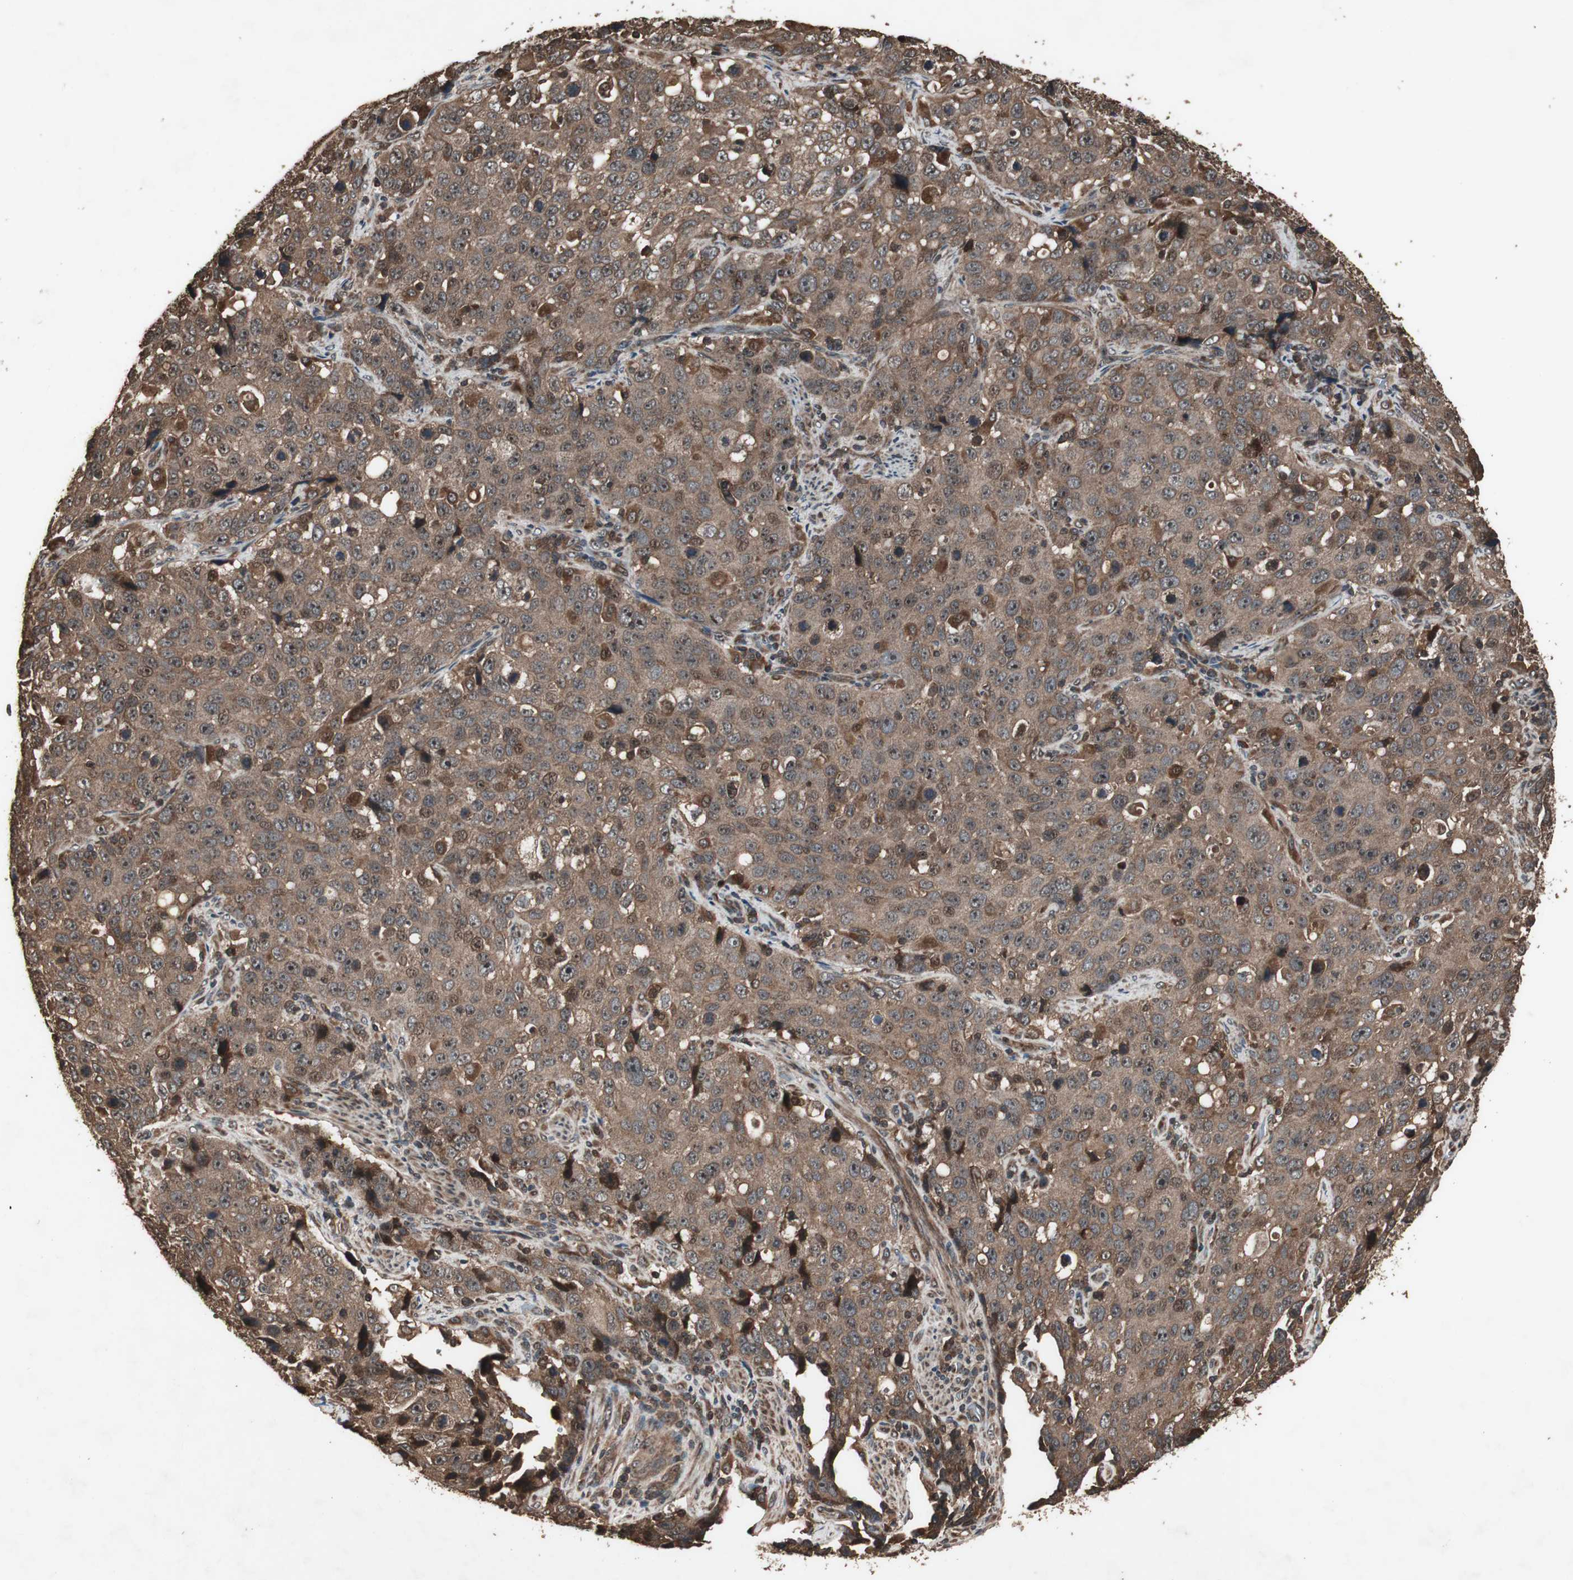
{"staining": {"intensity": "moderate", "quantity": ">75%", "location": "cytoplasmic/membranous"}, "tissue": "stomach cancer", "cell_type": "Tumor cells", "image_type": "cancer", "snomed": [{"axis": "morphology", "description": "Normal tissue, NOS"}, {"axis": "morphology", "description": "Adenocarcinoma, NOS"}, {"axis": "topography", "description": "Stomach"}], "caption": "Stomach cancer (adenocarcinoma) was stained to show a protein in brown. There is medium levels of moderate cytoplasmic/membranous staining in approximately >75% of tumor cells.", "gene": "LAMTOR5", "patient": {"sex": "male", "age": 48}}